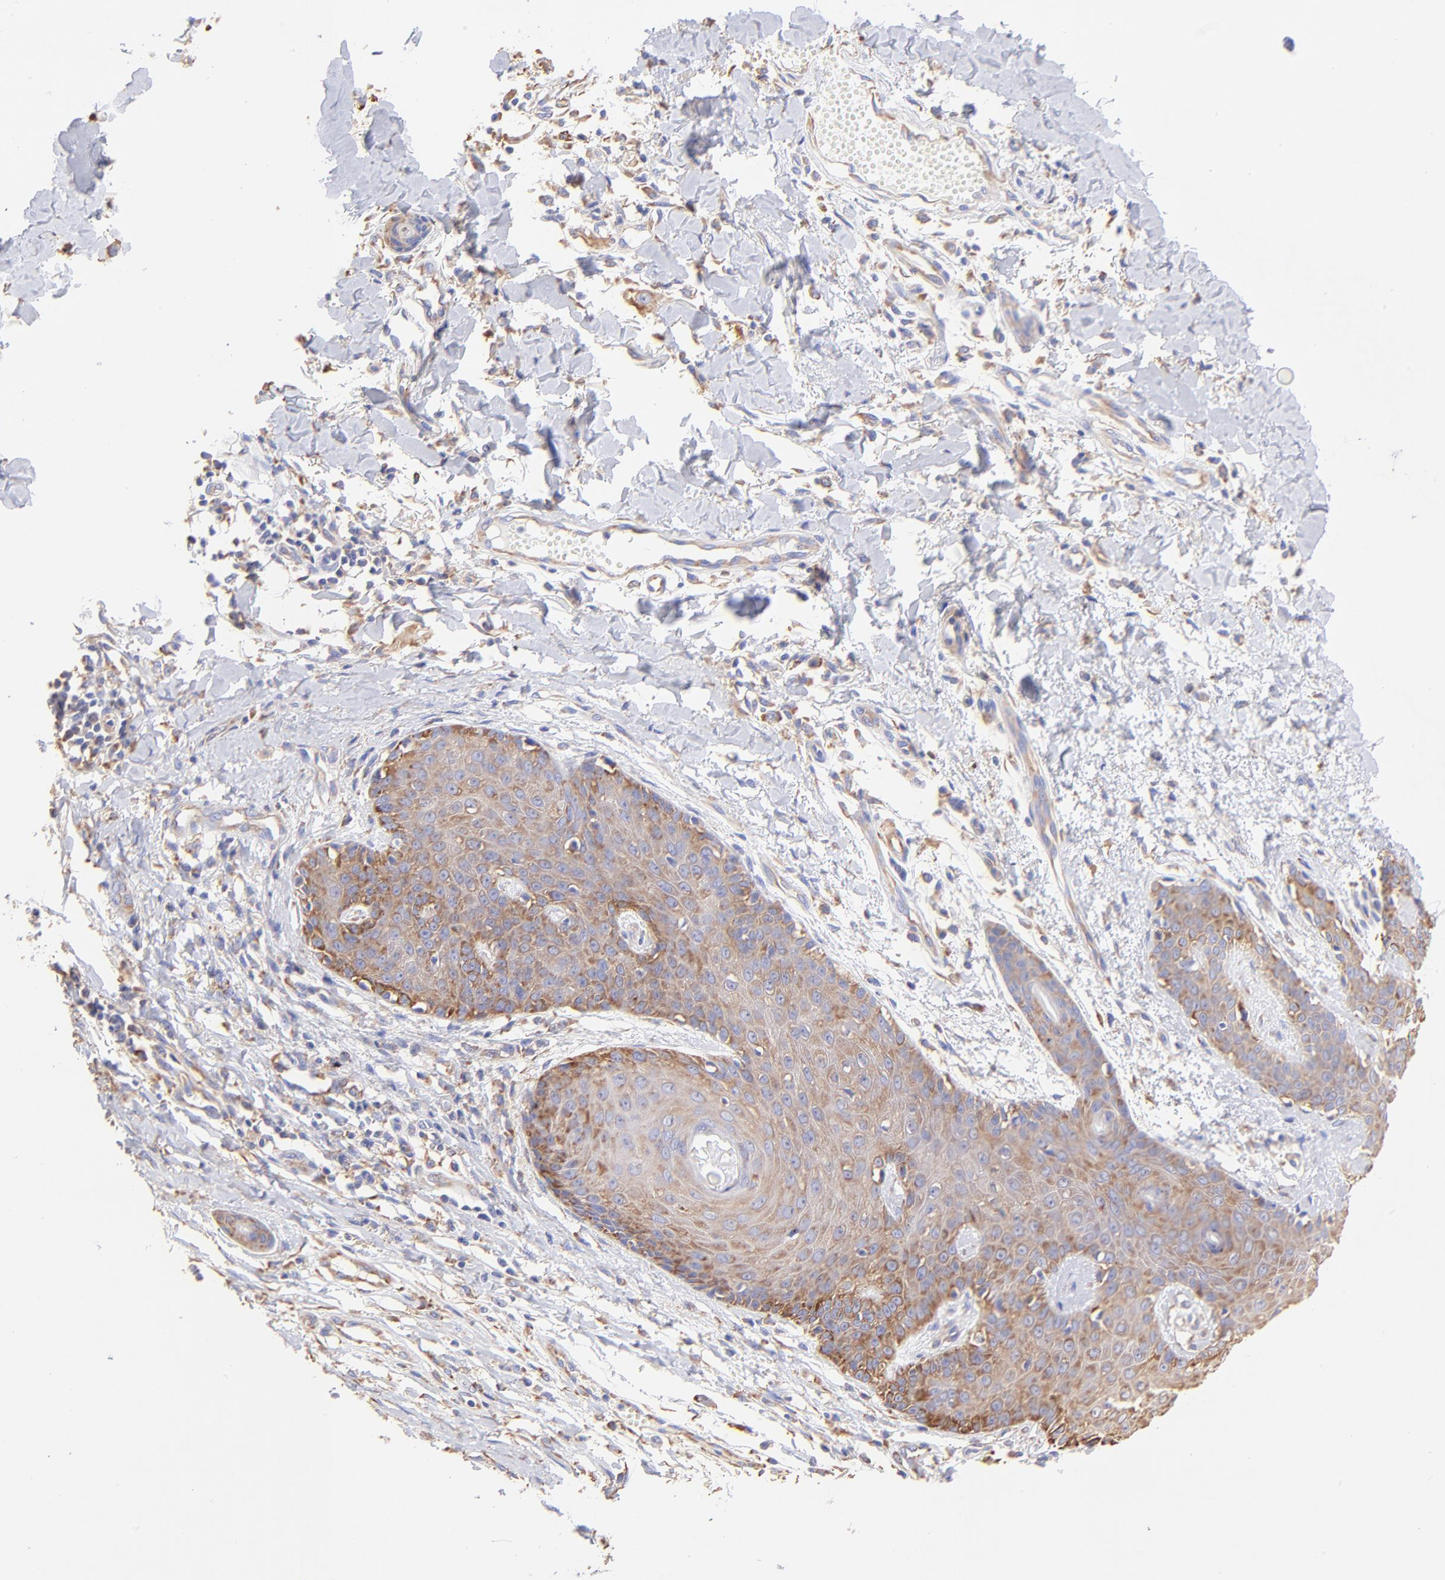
{"staining": {"intensity": "moderate", "quantity": "25%-75%", "location": "cytoplasmic/membranous"}, "tissue": "skin cancer", "cell_type": "Tumor cells", "image_type": "cancer", "snomed": [{"axis": "morphology", "description": "Basal cell carcinoma"}, {"axis": "topography", "description": "Skin"}], "caption": "A high-resolution photomicrograph shows immunohistochemistry (IHC) staining of basal cell carcinoma (skin), which demonstrates moderate cytoplasmic/membranous positivity in about 25%-75% of tumor cells.", "gene": "RPL30", "patient": {"sex": "male", "age": 67}}